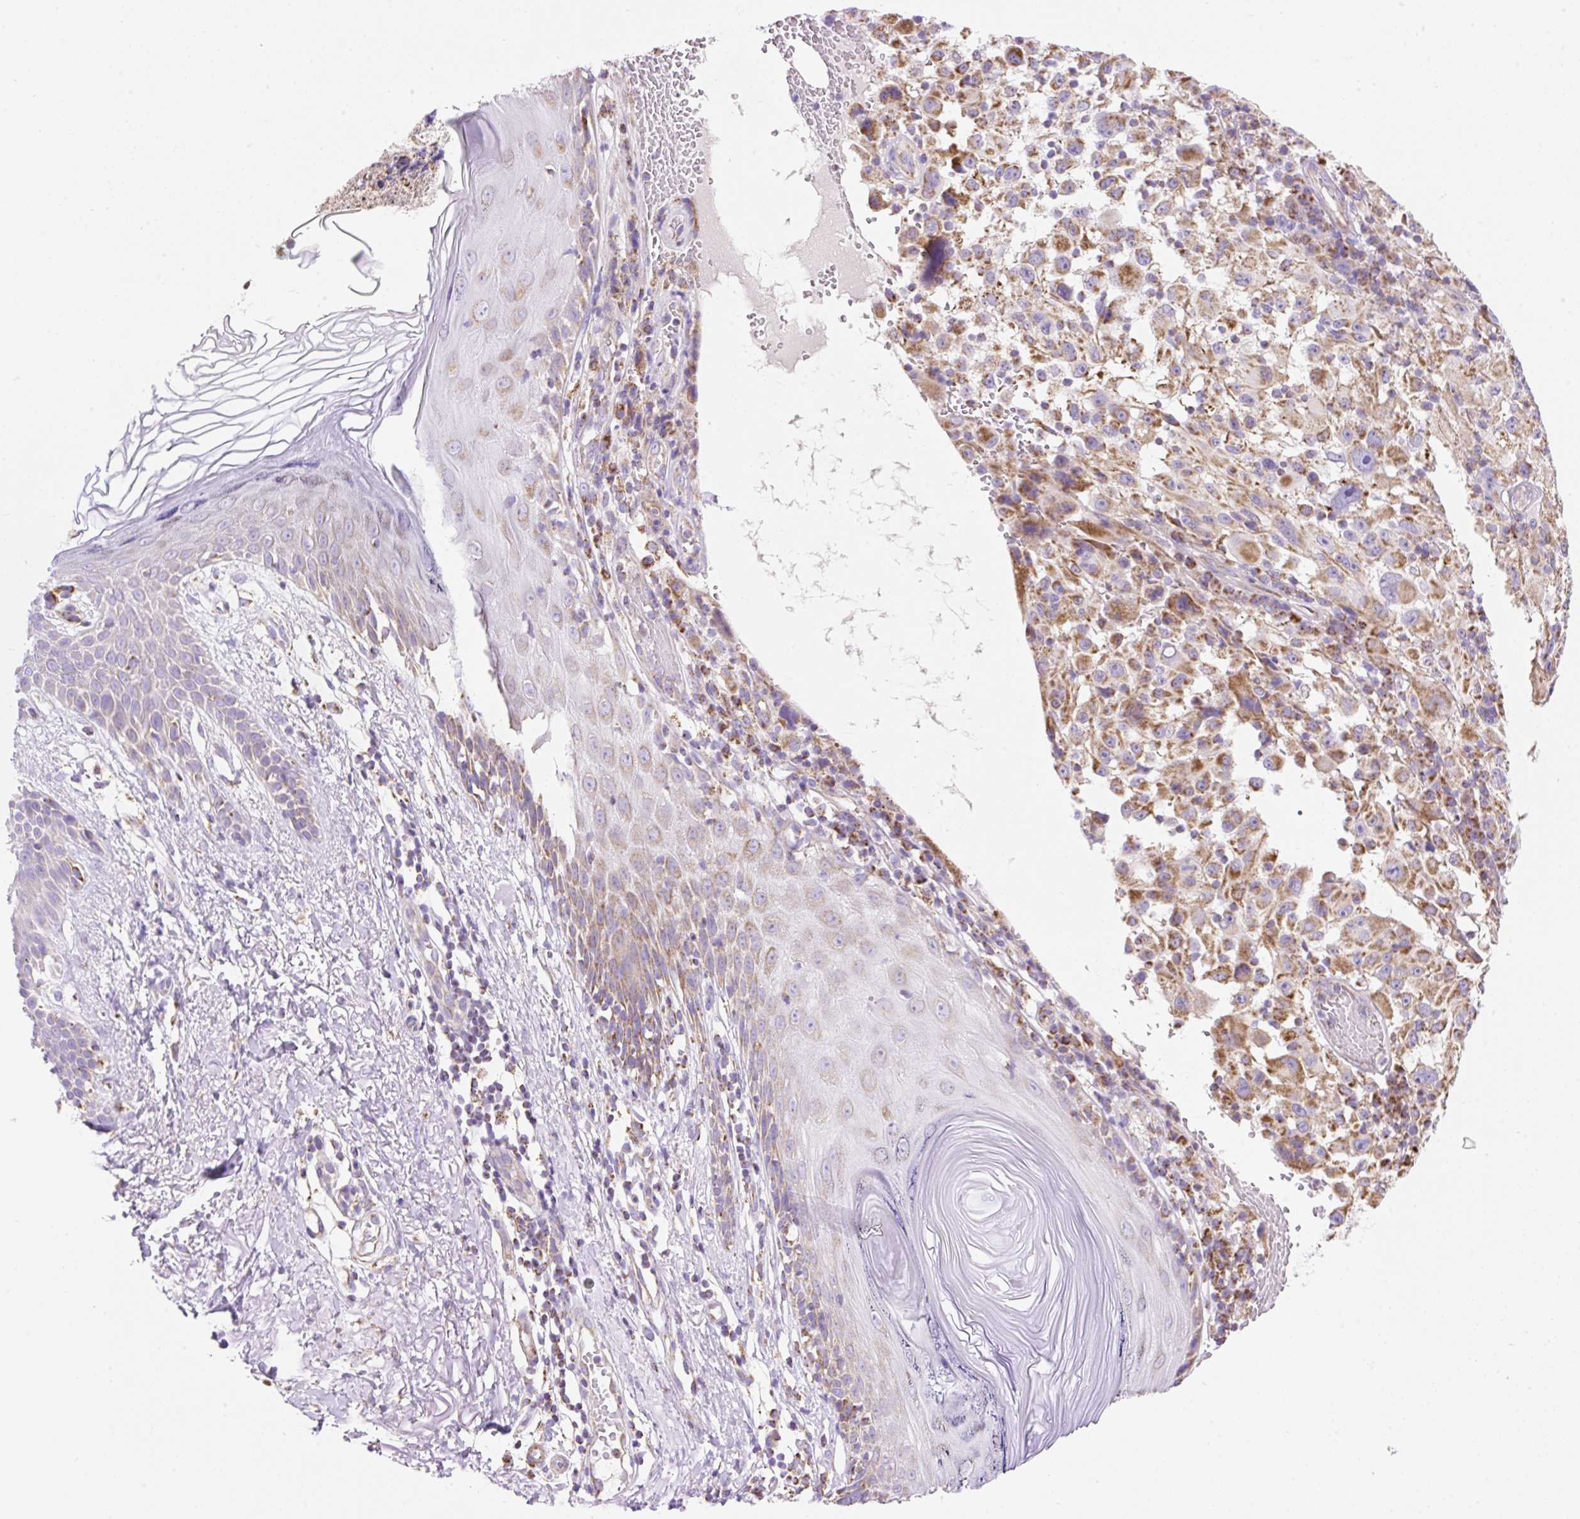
{"staining": {"intensity": "moderate", "quantity": ">75%", "location": "cytoplasmic/membranous"}, "tissue": "melanoma", "cell_type": "Tumor cells", "image_type": "cancer", "snomed": [{"axis": "morphology", "description": "Malignant melanoma, NOS"}, {"axis": "topography", "description": "Skin"}], "caption": "This histopathology image demonstrates melanoma stained with immunohistochemistry (IHC) to label a protein in brown. The cytoplasmic/membranous of tumor cells show moderate positivity for the protein. Nuclei are counter-stained blue.", "gene": "DAAM2", "patient": {"sex": "female", "age": 71}}